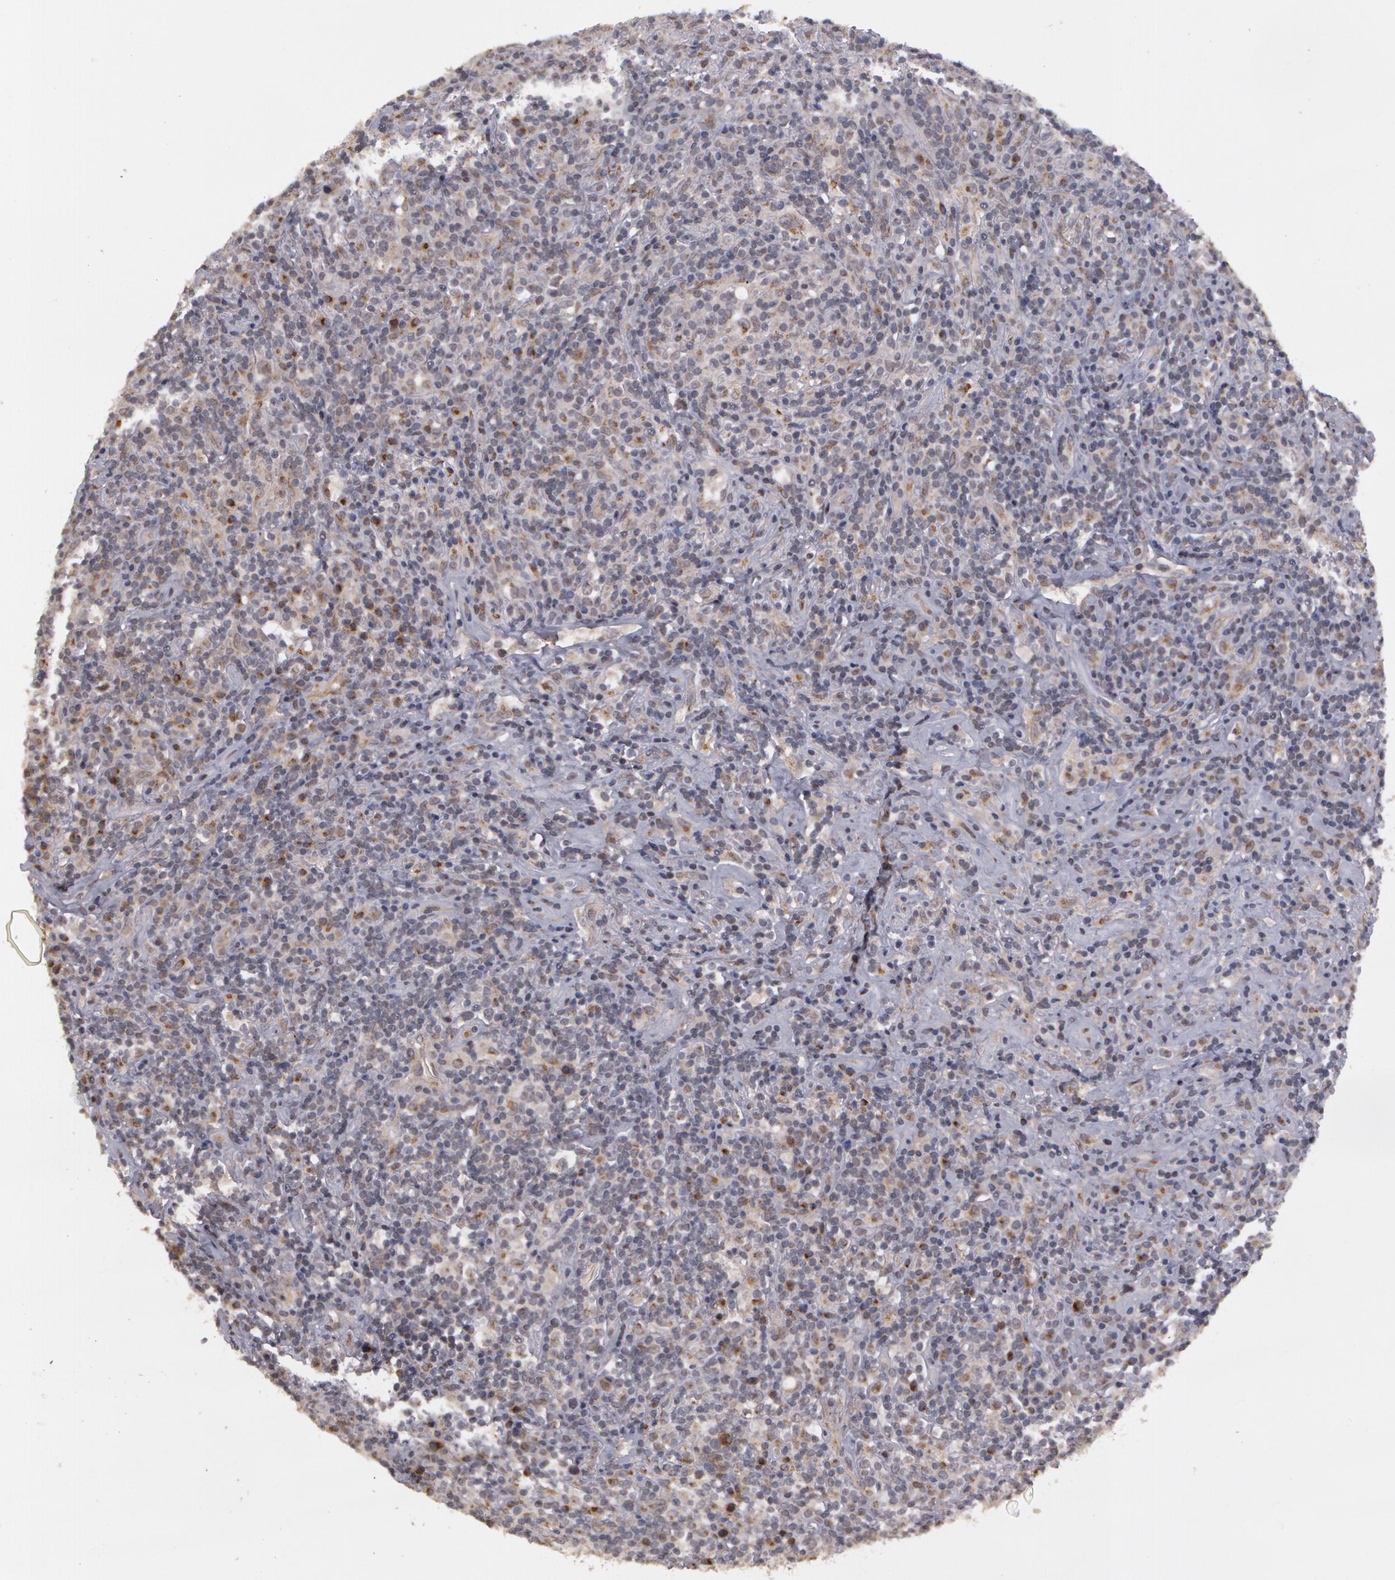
{"staining": {"intensity": "negative", "quantity": "none", "location": "none"}, "tissue": "lymphoma", "cell_type": "Tumor cells", "image_type": "cancer", "snomed": [{"axis": "morphology", "description": "Hodgkin's disease, NOS"}, {"axis": "topography", "description": "Lymph node"}], "caption": "There is no significant staining in tumor cells of Hodgkin's disease. (Stains: DAB (3,3'-diaminobenzidine) immunohistochemistry (IHC) with hematoxylin counter stain, Microscopy: brightfield microscopy at high magnification).", "gene": "STX5", "patient": {"sex": "male", "age": 46}}